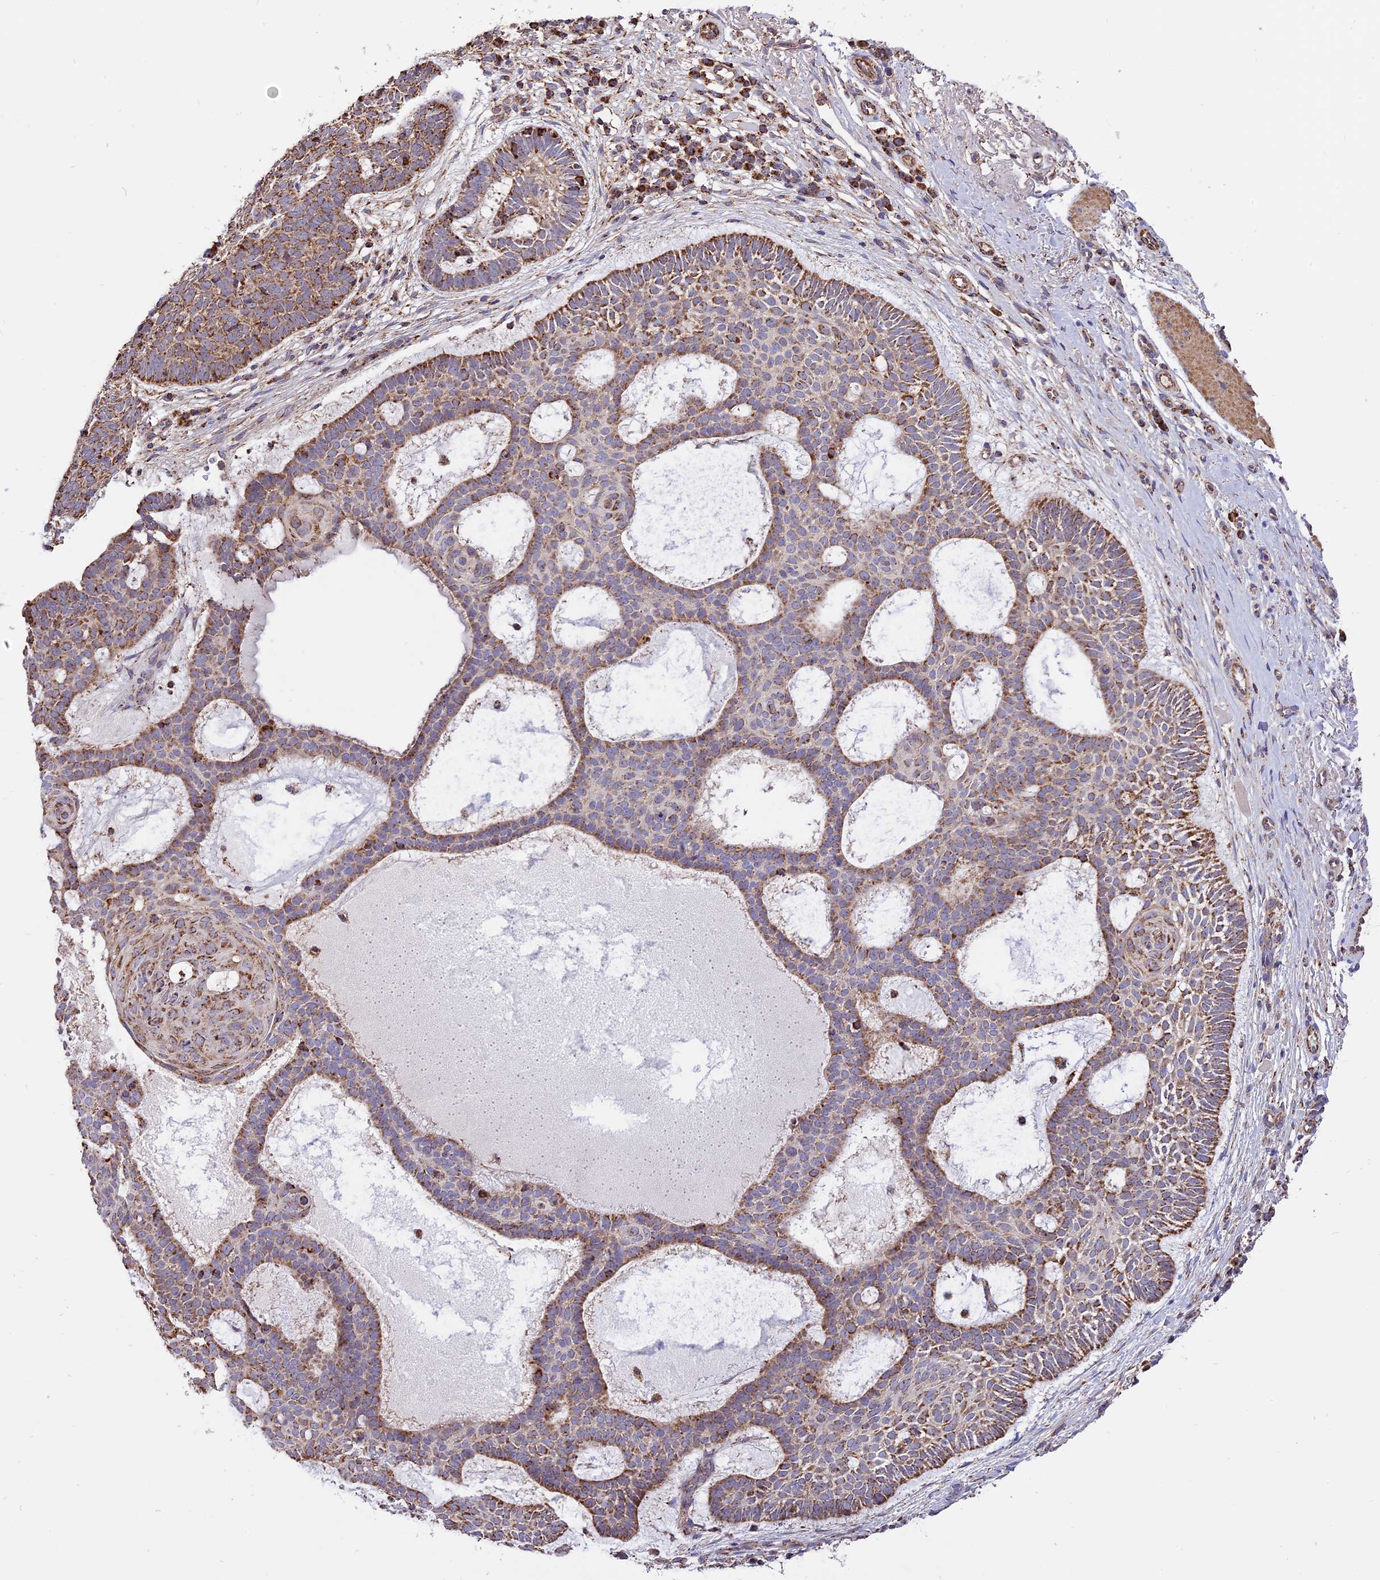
{"staining": {"intensity": "moderate", "quantity": ">75%", "location": "cytoplasmic/membranous"}, "tissue": "skin cancer", "cell_type": "Tumor cells", "image_type": "cancer", "snomed": [{"axis": "morphology", "description": "Basal cell carcinoma"}, {"axis": "topography", "description": "Skin"}], "caption": "Immunohistochemical staining of human skin basal cell carcinoma reveals medium levels of moderate cytoplasmic/membranous protein staining in approximately >75% of tumor cells. The staining was performed using DAB to visualize the protein expression in brown, while the nuclei were stained in blue with hematoxylin (Magnification: 20x).", "gene": "TTC4", "patient": {"sex": "male", "age": 85}}